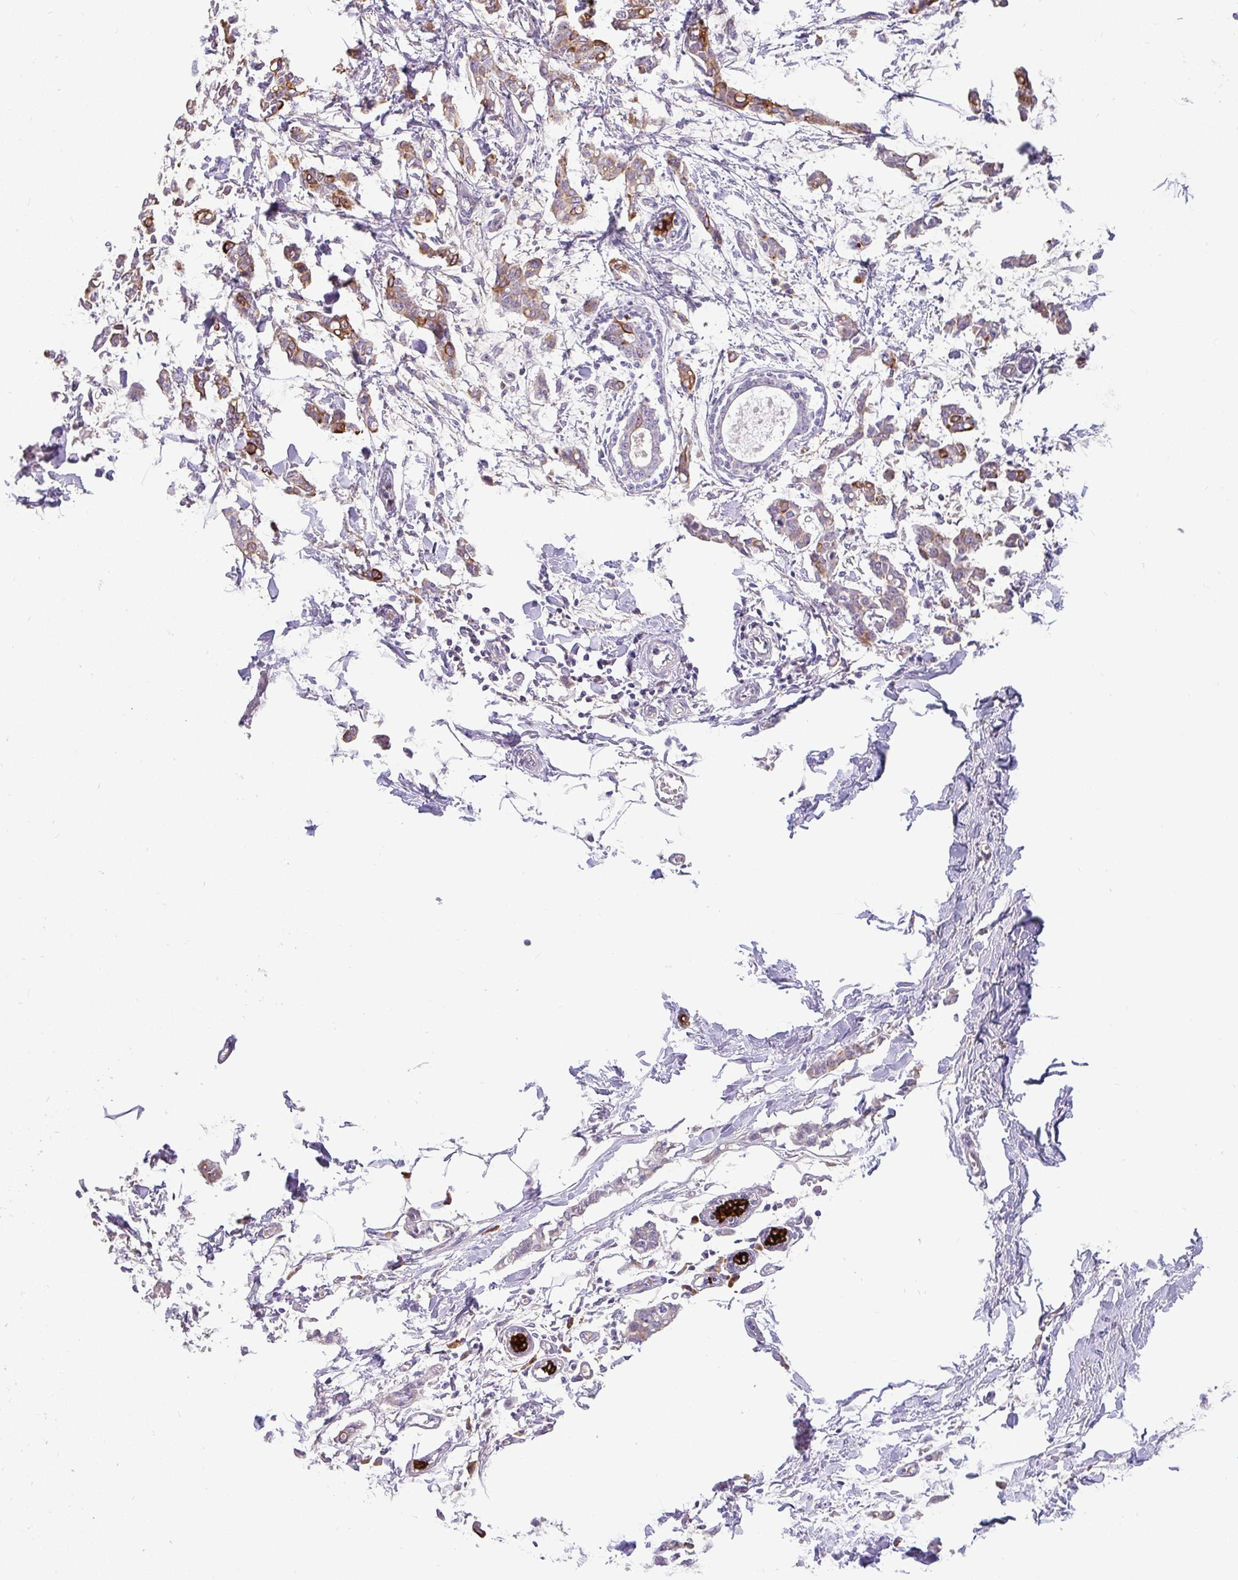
{"staining": {"intensity": "moderate", "quantity": "25%-75%", "location": "cytoplasmic/membranous"}, "tissue": "breast cancer", "cell_type": "Tumor cells", "image_type": "cancer", "snomed": [{"axis": "morphology", "description": "Duct carcinoma"}, {"axis": "topography", "description": "Breast"}], "caption": "Protein staining demonstrates moderate cytoplasmic/membranous staining in about 25%-75% of tumor cells in breast cancer (invasive ductal carcinoma). The staining was performed using DAB (3,3'-diaminobenzidine) to visualize the protein expression in brown, while the nuclei were stained in blue with hematoxylin (Magnification: 20x).", "gene": "LRRC26", "patient": {"sex": "female", "age": 41}}